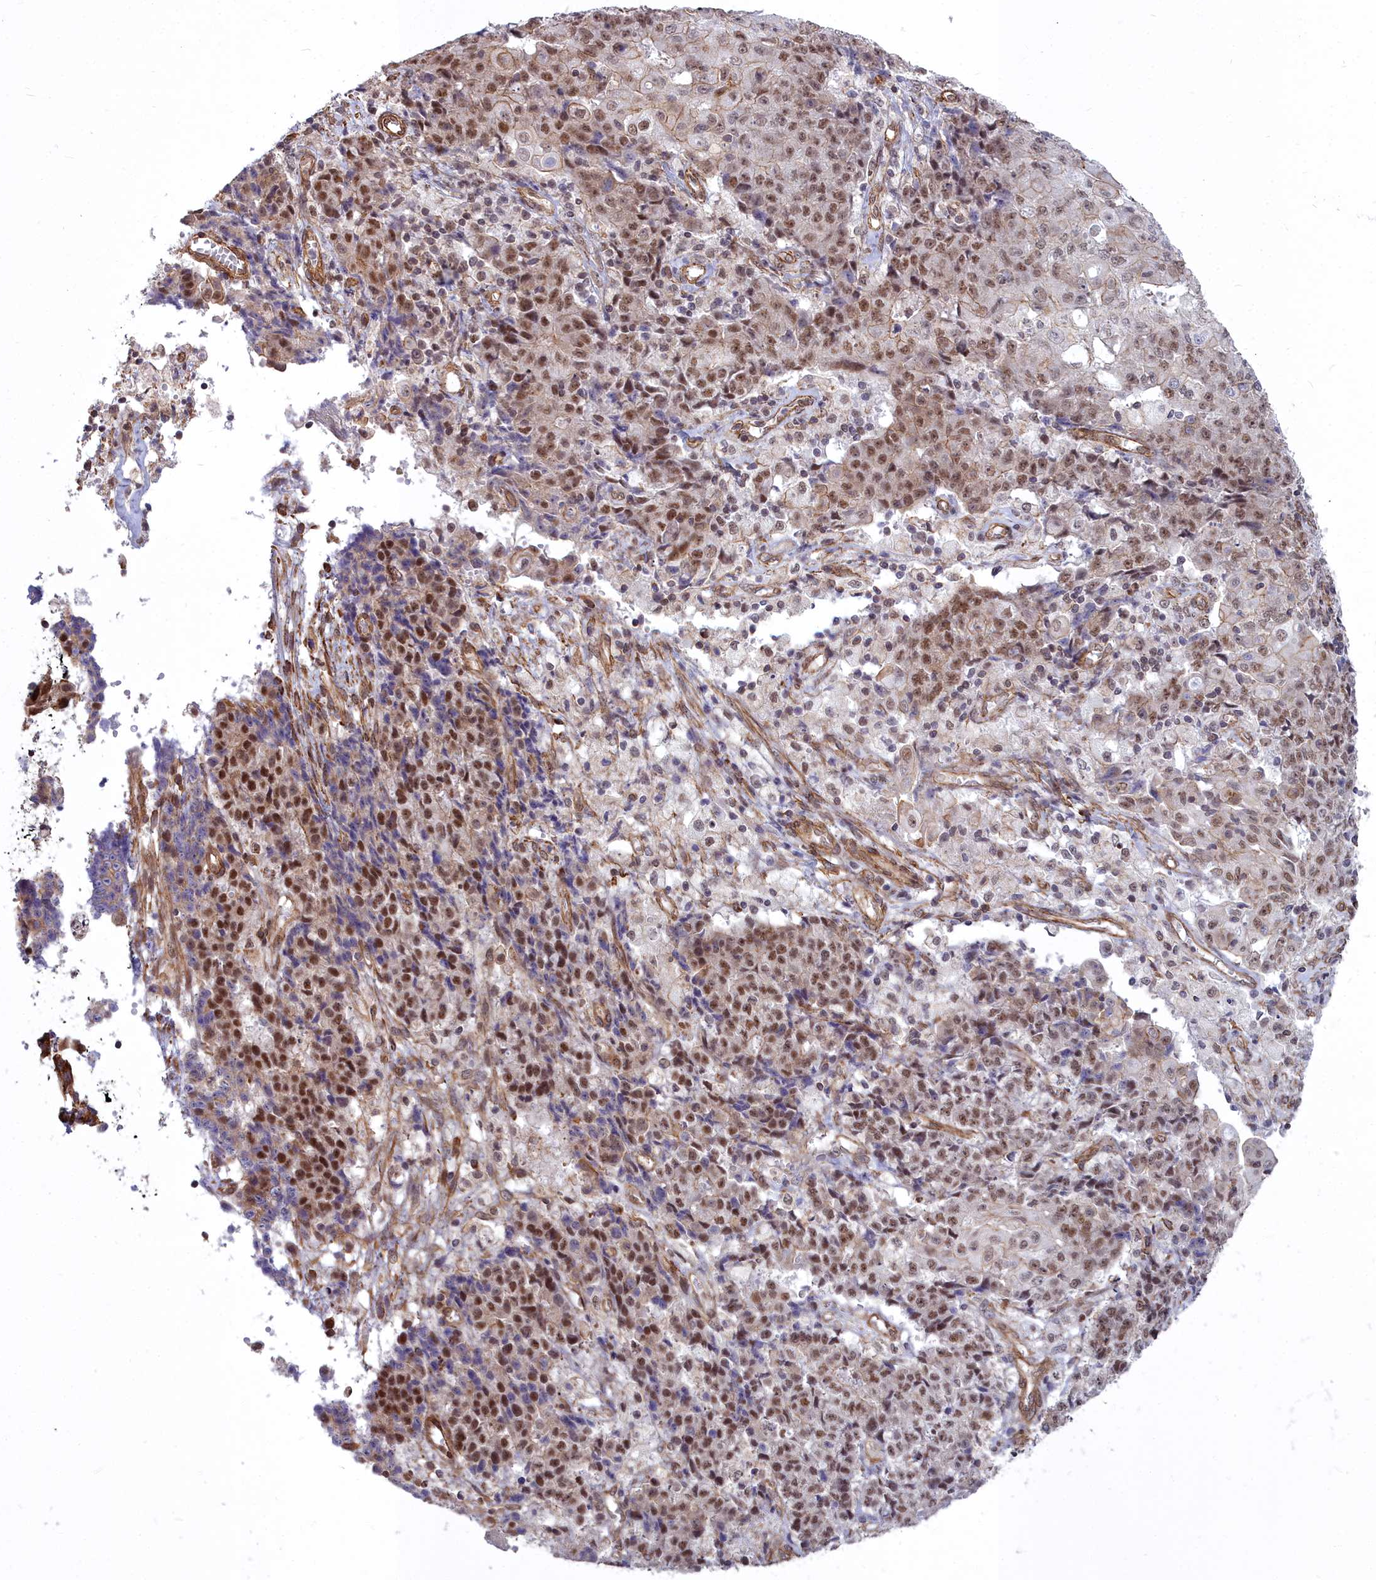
{"staining": {"intensity": "moderate", "quantity": ">75%", "location": "nuclear"}, "tissue": "ovarian cancer", "cell_type": "Tumor cells", "image_type": "cancer", "snomed": [{"axis": "morphology", "description": "Carcinoma, endometroid"}, {"axis": "topography", "description": "Ovary"}], "caption": "The immunohistochemical stain shows moderate nuclear staining in tumor cells of ovarian cancer tissue.", "gene": "YJU2", "patient": {"sex": "female", "age": 42}}